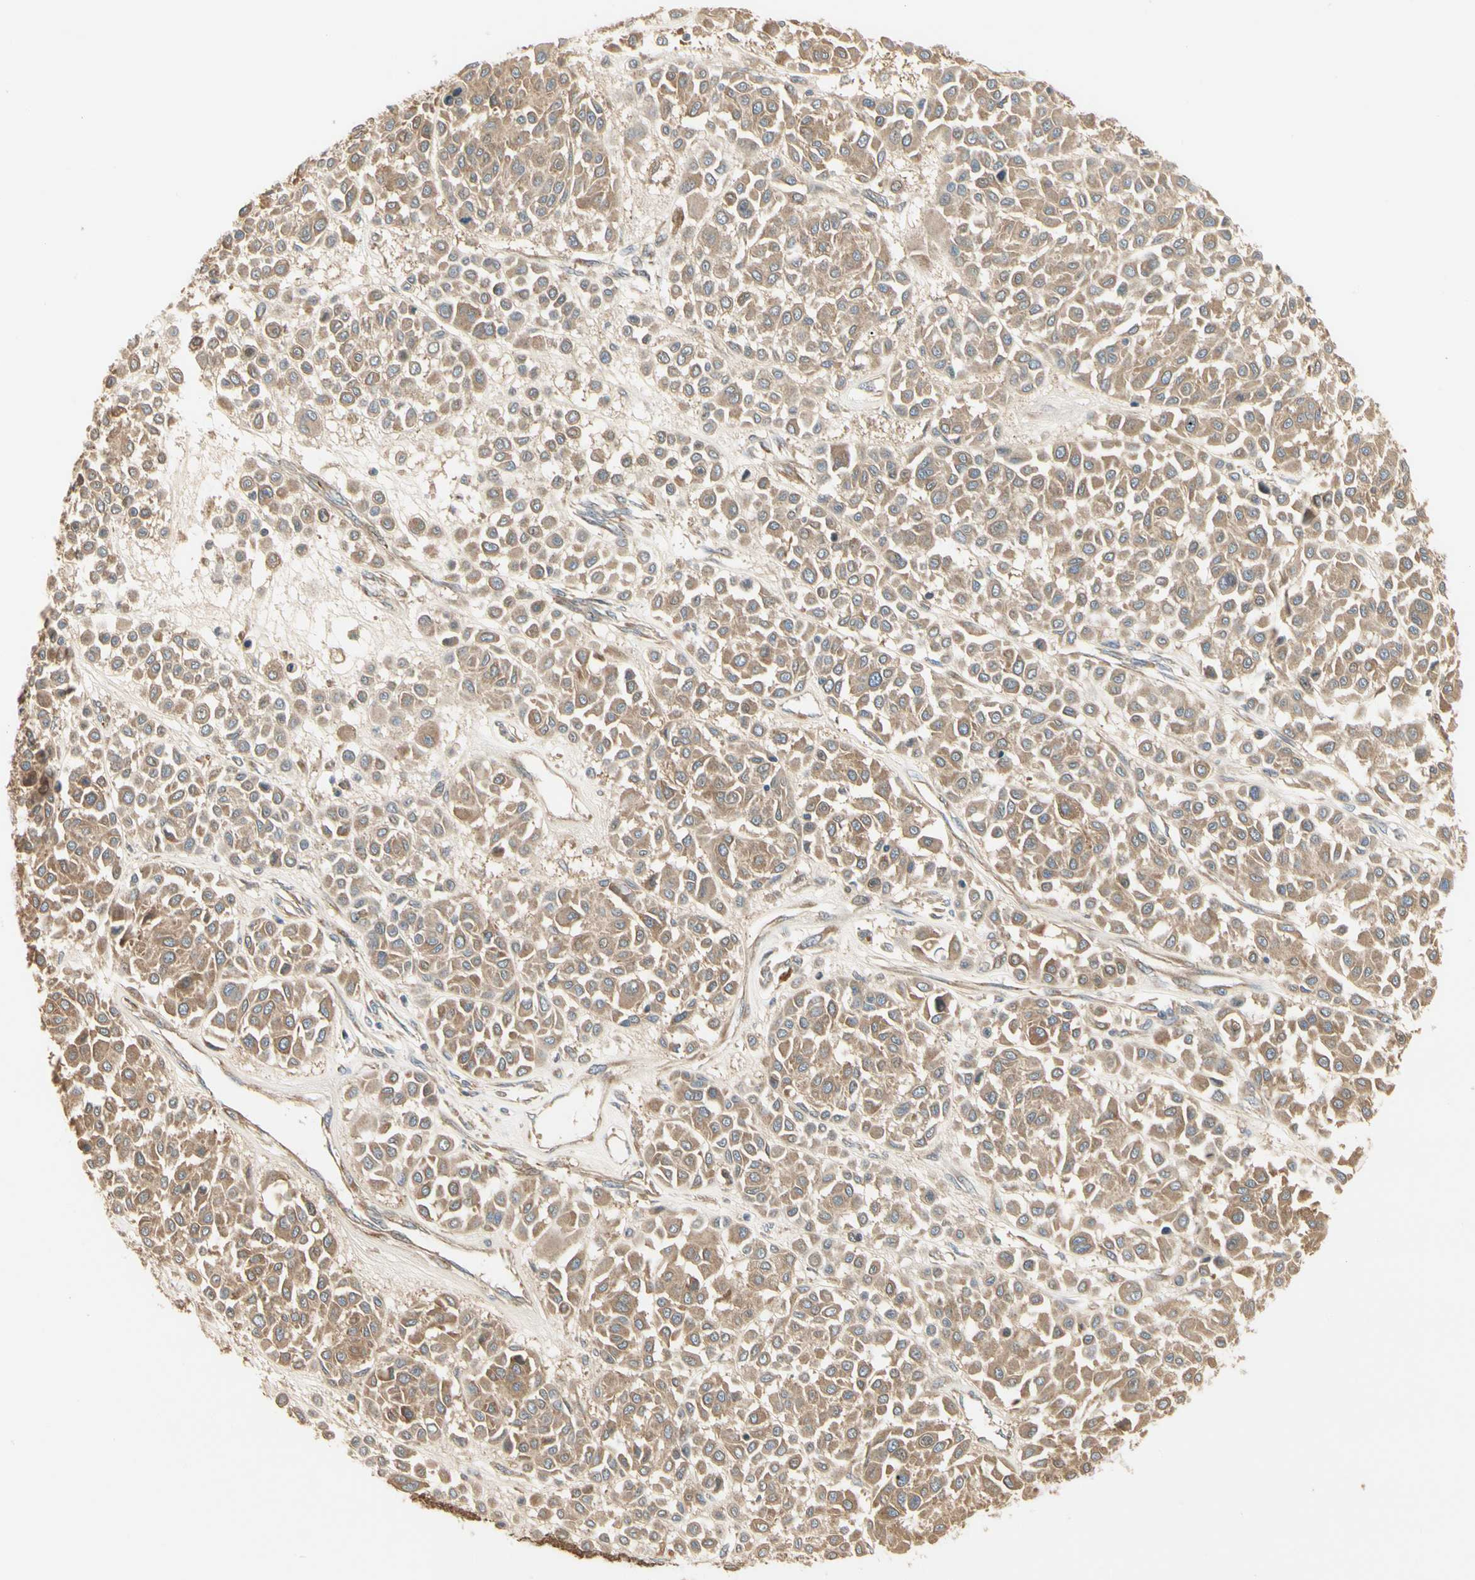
{"staining": {"intensity": "moderate", "quantity": ">75%", "location": "cytoplasmic/membranous"}, "tissue": "melanoma", "cell_type": "Tumor cells", "image_type": "cancer", "snomed": [{"axis": "morphology", "description": "Malignant melanoma, Metastatic site"}, {"axis": "topography", "description": "Soft tissue"}], "caption": "Immunohistochemical staining of melanoma displays medium levels of moderate cytoplasmic/membranous protein positivity in approximately >75% of tumor cells.", "gene": "IRAG1", "patient": {"sex": "male", "age": 41}}